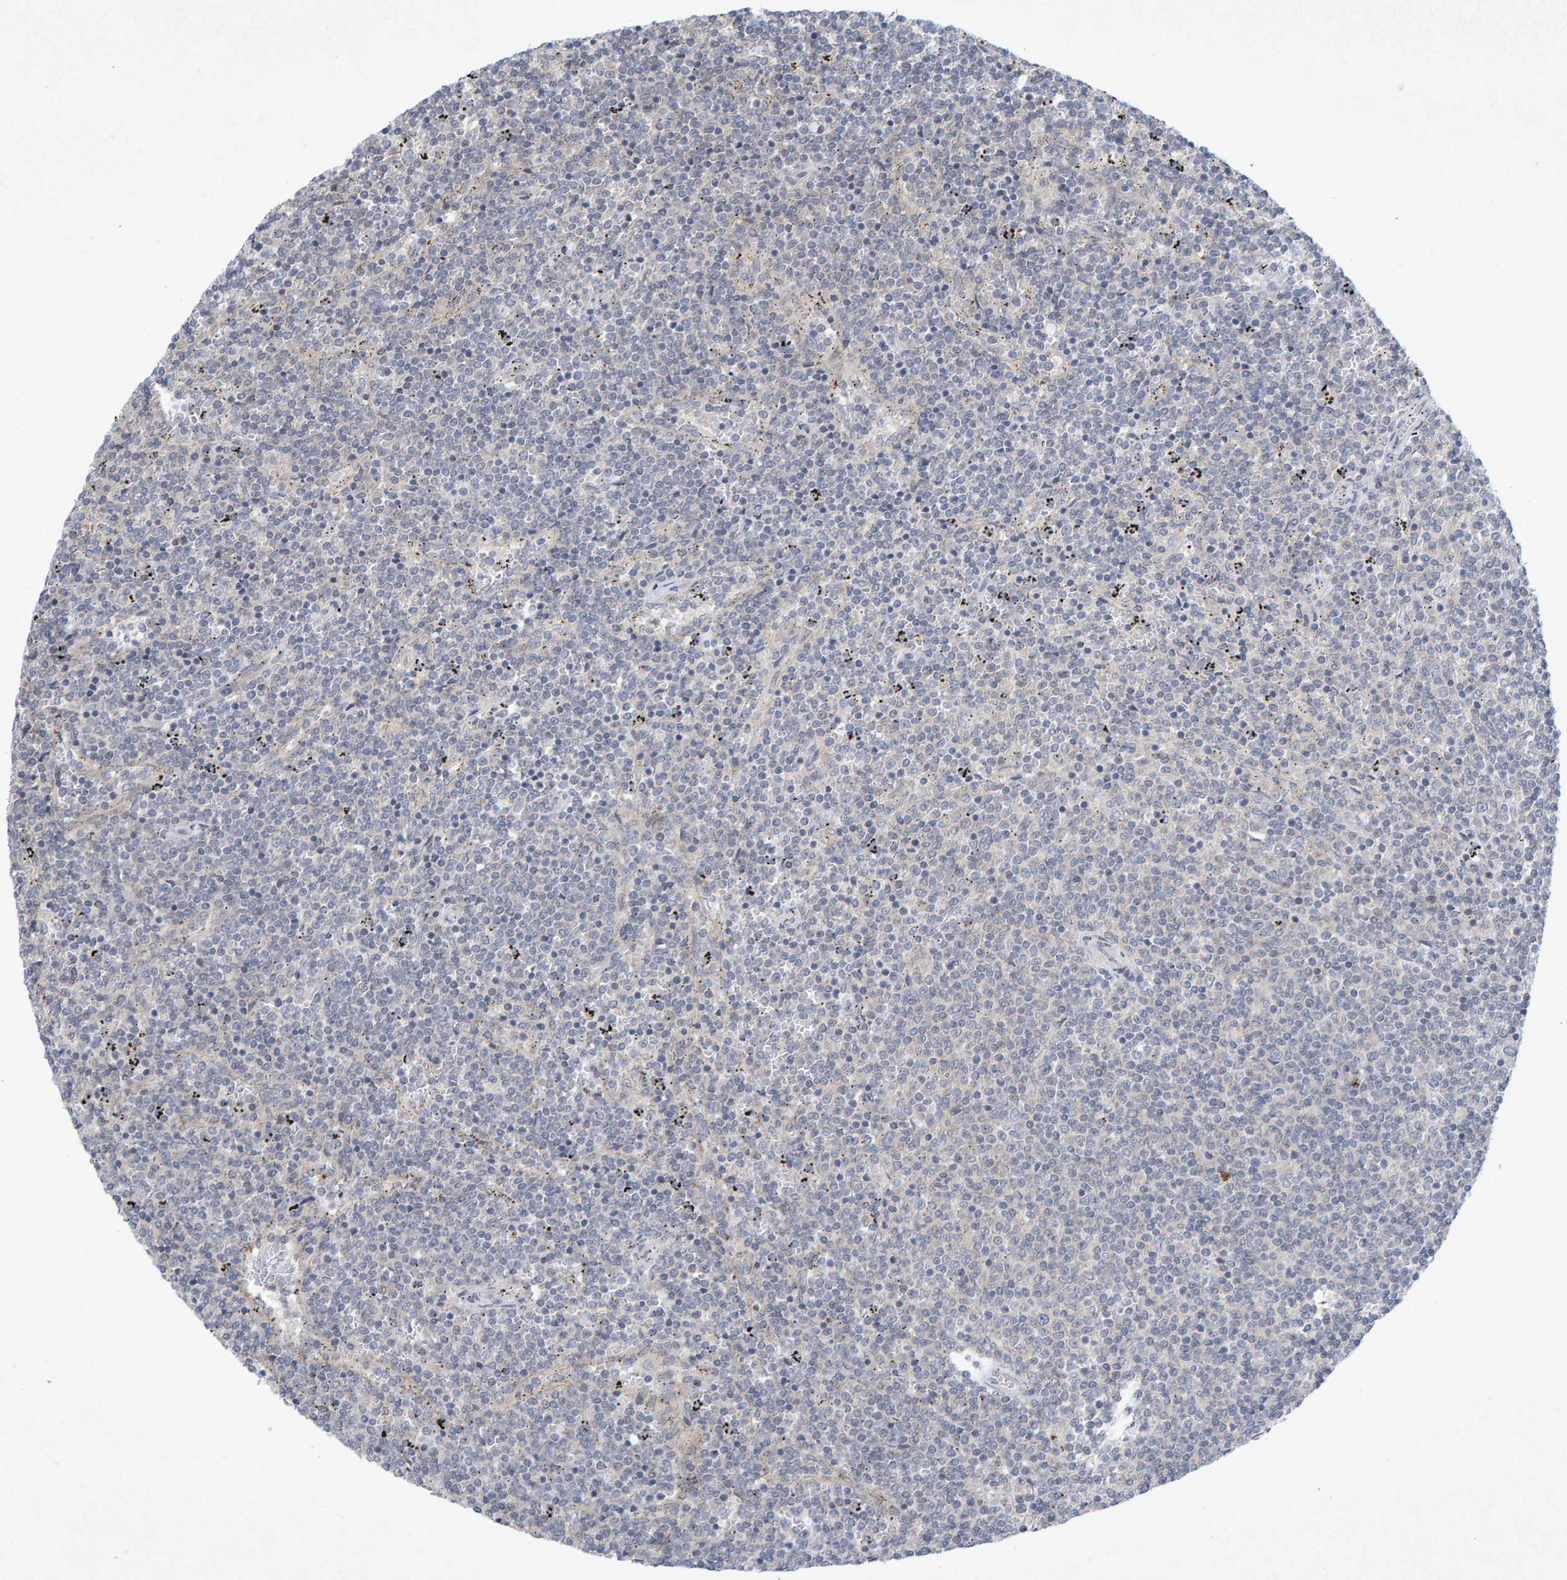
{"staining": {"intensity": "negative", "quantity": "none", "location": "none"}, "tissue": "lymphoma", "cell_type": "Tumor cells", "image_type": "cancer", "snomed": [{"axis": "morphology", "description": "Malignant lymphoma, non-Hodgkin's type, Low grade"}, {"axis": "topography", "description": "Spleen"}], "caption": "Immunohistochemistry of human low-grade malignant lymphoma, non-Hodgkin's type reveals no expression in tumor cells.", "gene": "CDH2", "patient": {"sex": "female", "age": 50}}